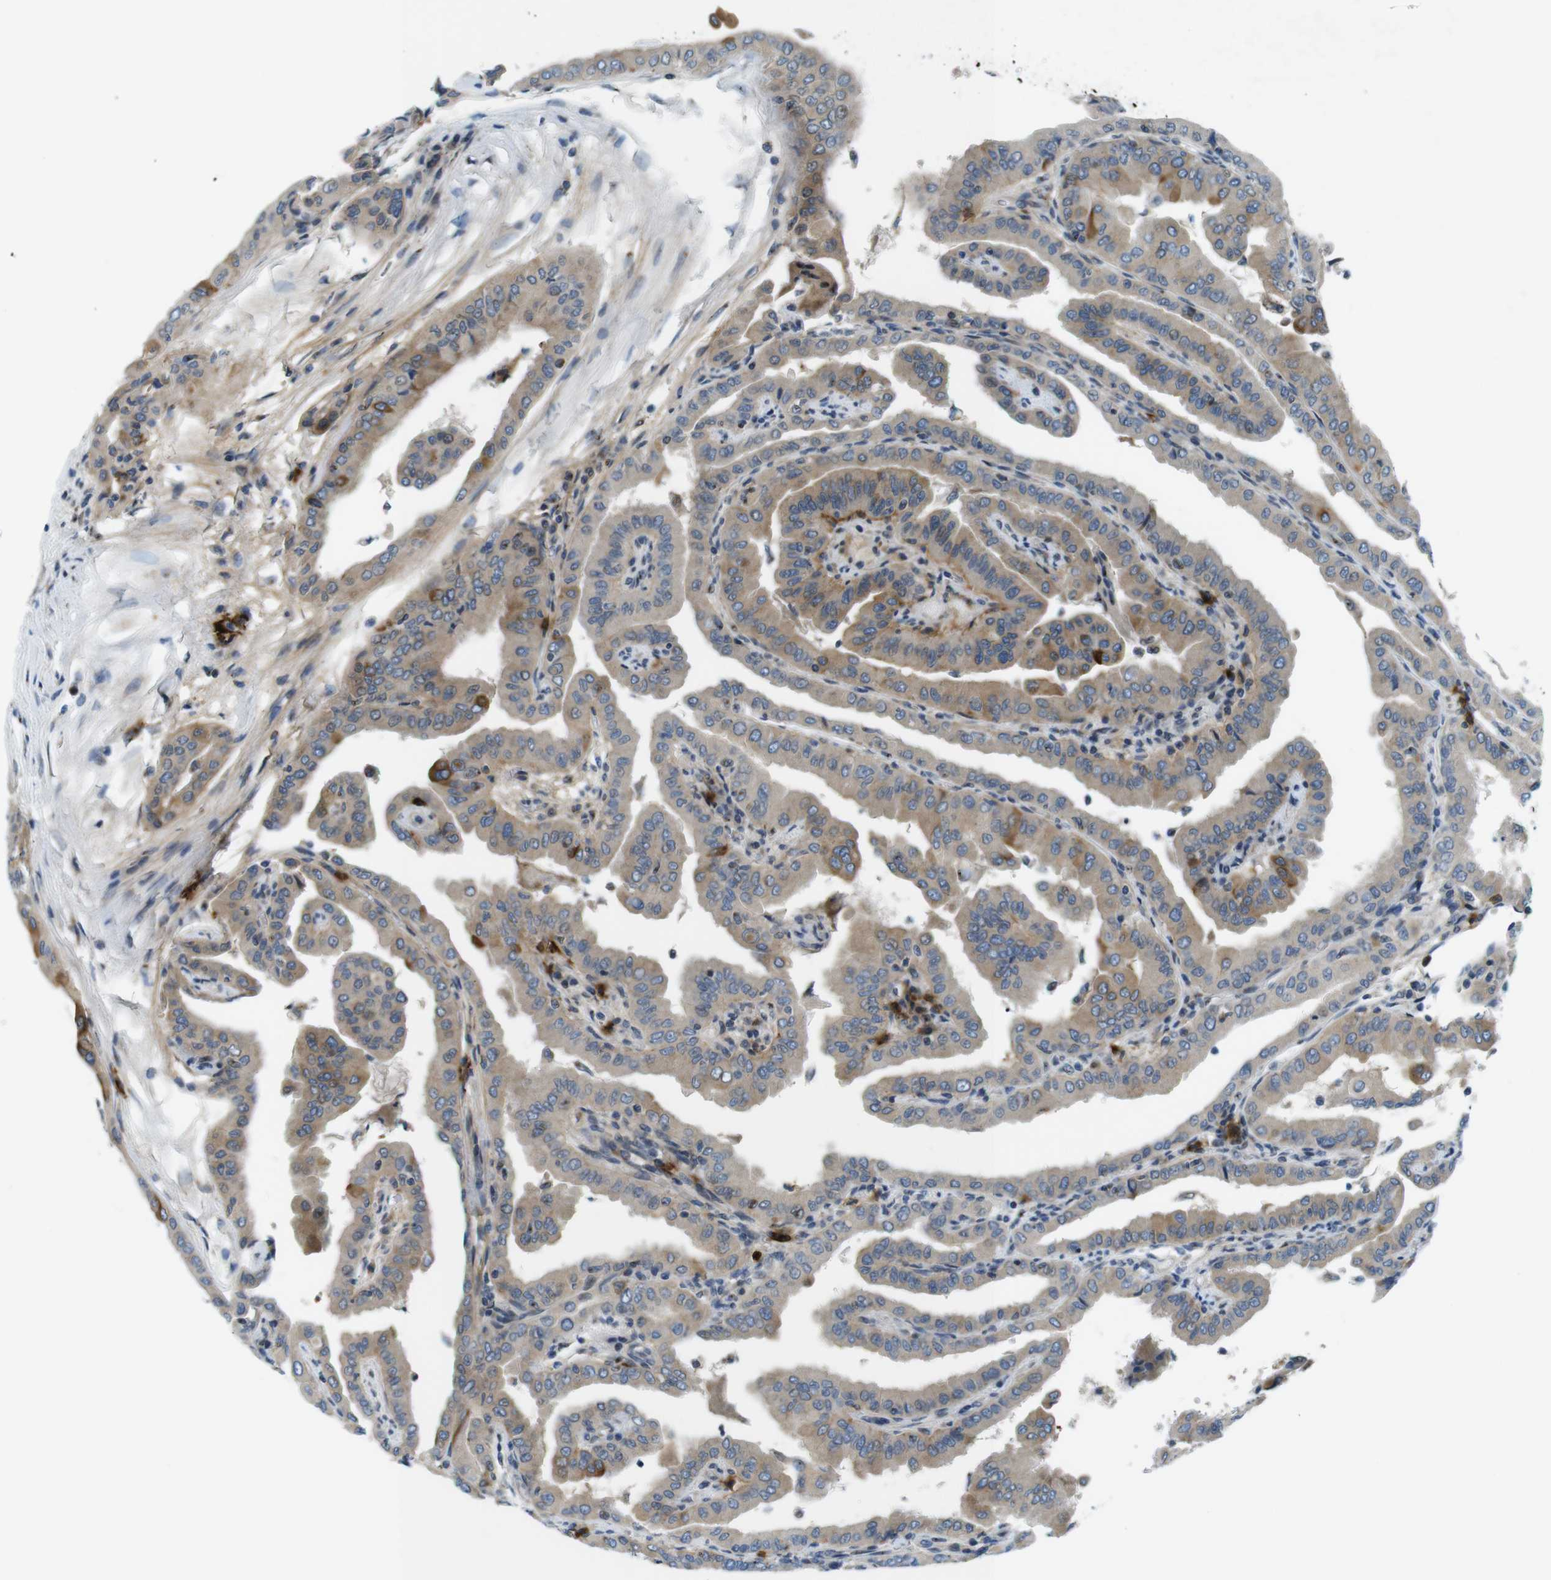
{"staining": {"intensity": "moderate", "quantity": "25%-75%", "location": "cytoplasmic/membranous"}, "tissue": "thyroid cancer", "cell_type": "Tumor cells", "image_type": "cancer", "snomed": [{"axis": "morphology", "description": "Papillary adenocarcinoma, NOS"}, {"axis": "topography", "description": "Thyroid gland"}], "caption": "IHC photomicrograph of neoplastic tissue: papillary adenocarcinoma (thyroid) stained using immunohistochemistry demonstrates medium levels of moderate protein expression localized specifically in the cytoplasmic/membranous of tumor cells, appearing as a cytoplasmic/membranous brown color.", "gene": "ZDHHC3", "patient": {"sex": "male", "age": 33}}